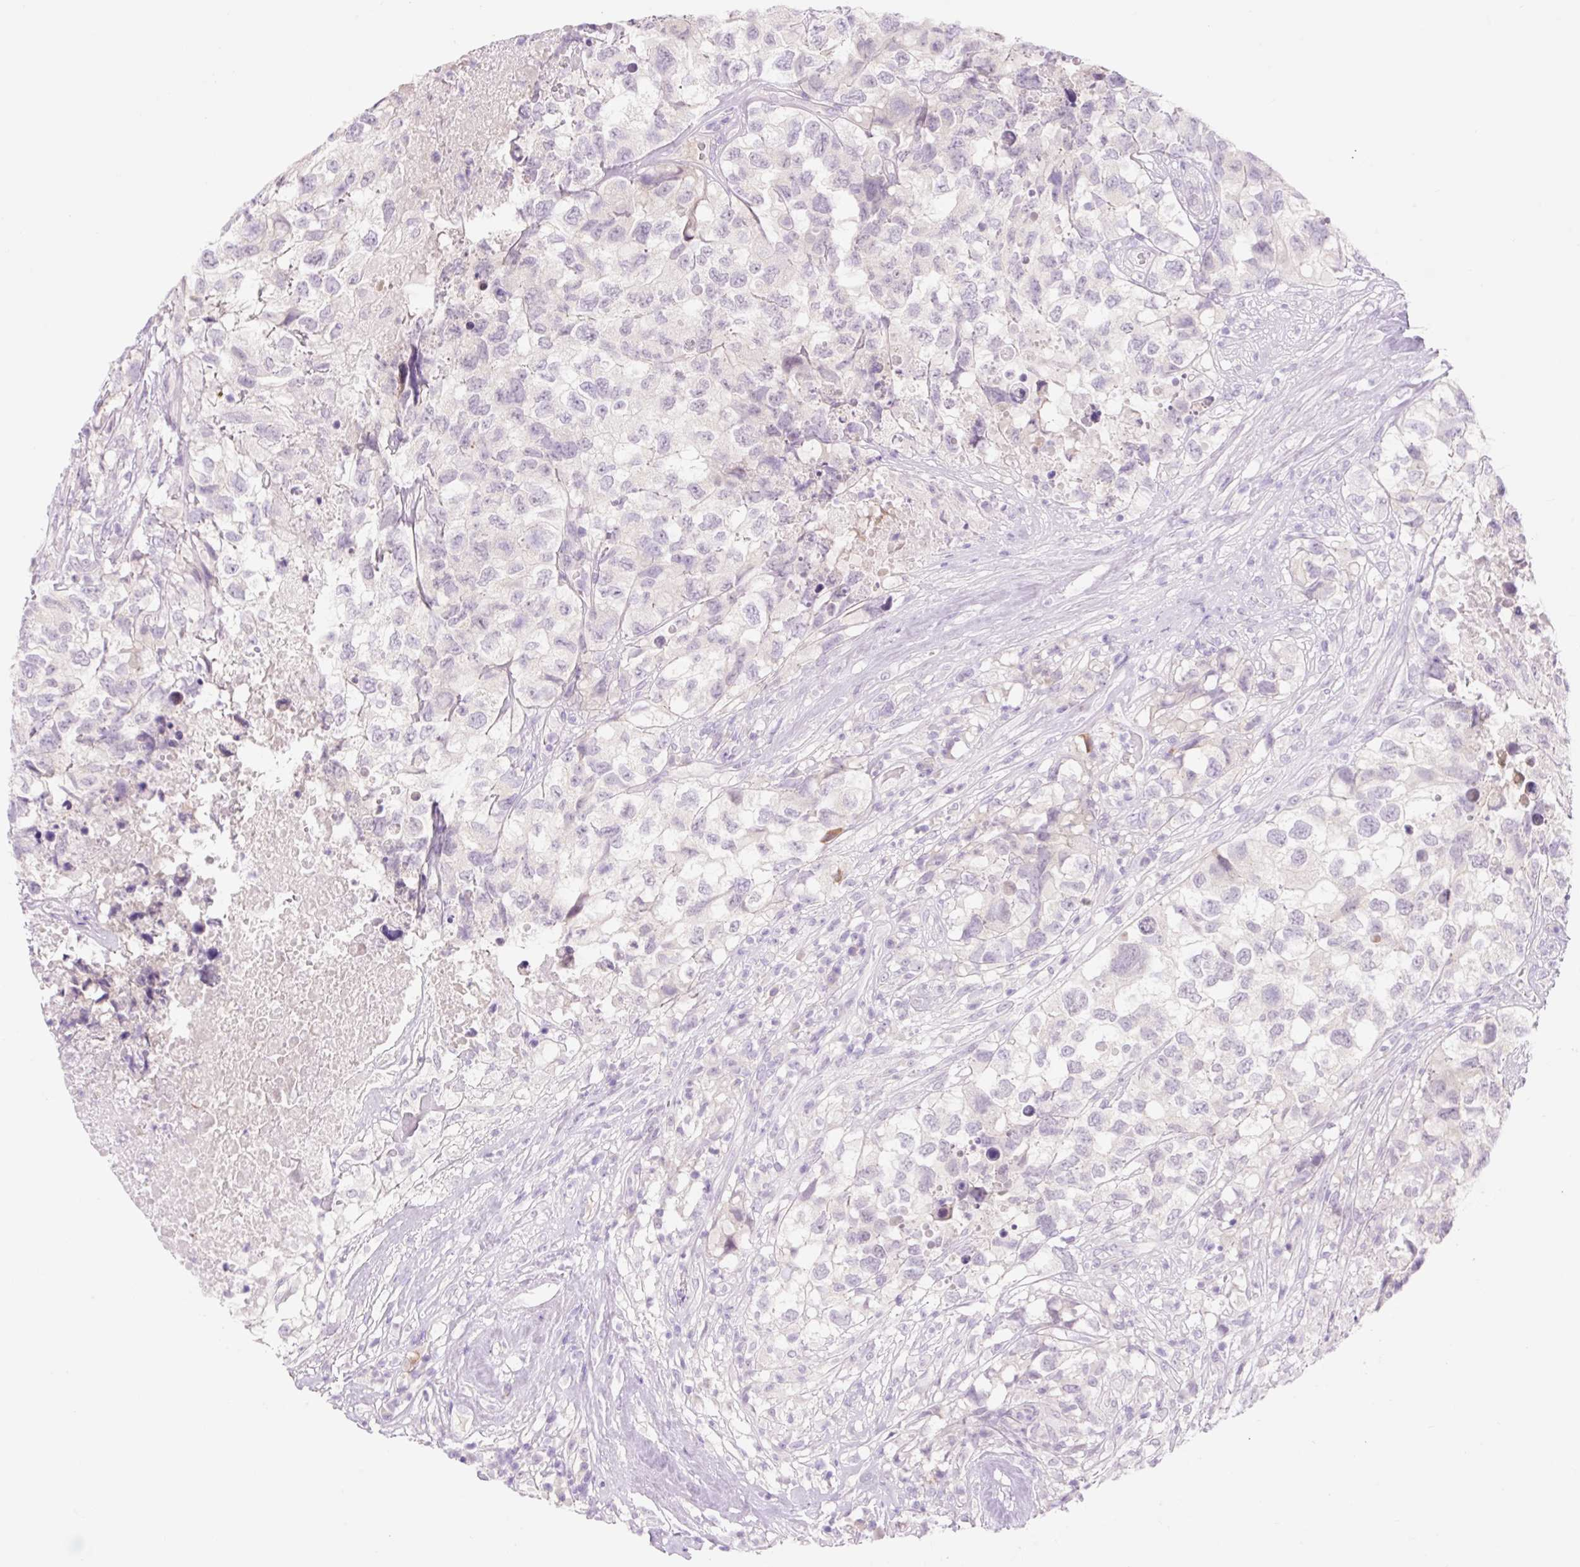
{"staining": {"intensity": "negative", "quantity": "none", "location": "none"}, "tissue": "testis cancer", "cell_type": "Tumor cells", "image_type": "cancer", "snomed": [{"axis": "morphology", "description": "Carcinoma, Embryonal, NOS"}, {"axis": "topography", "description": "Testis"}], "caption": "IHC of human embryonal carcinoma (testis) reveals no staining in tumor cells. (Brightfield microscopy of DAB immunohistochemistry at high magnification).", "gene": "CELF6", "patient": {"sex": "male", "age": 83}}